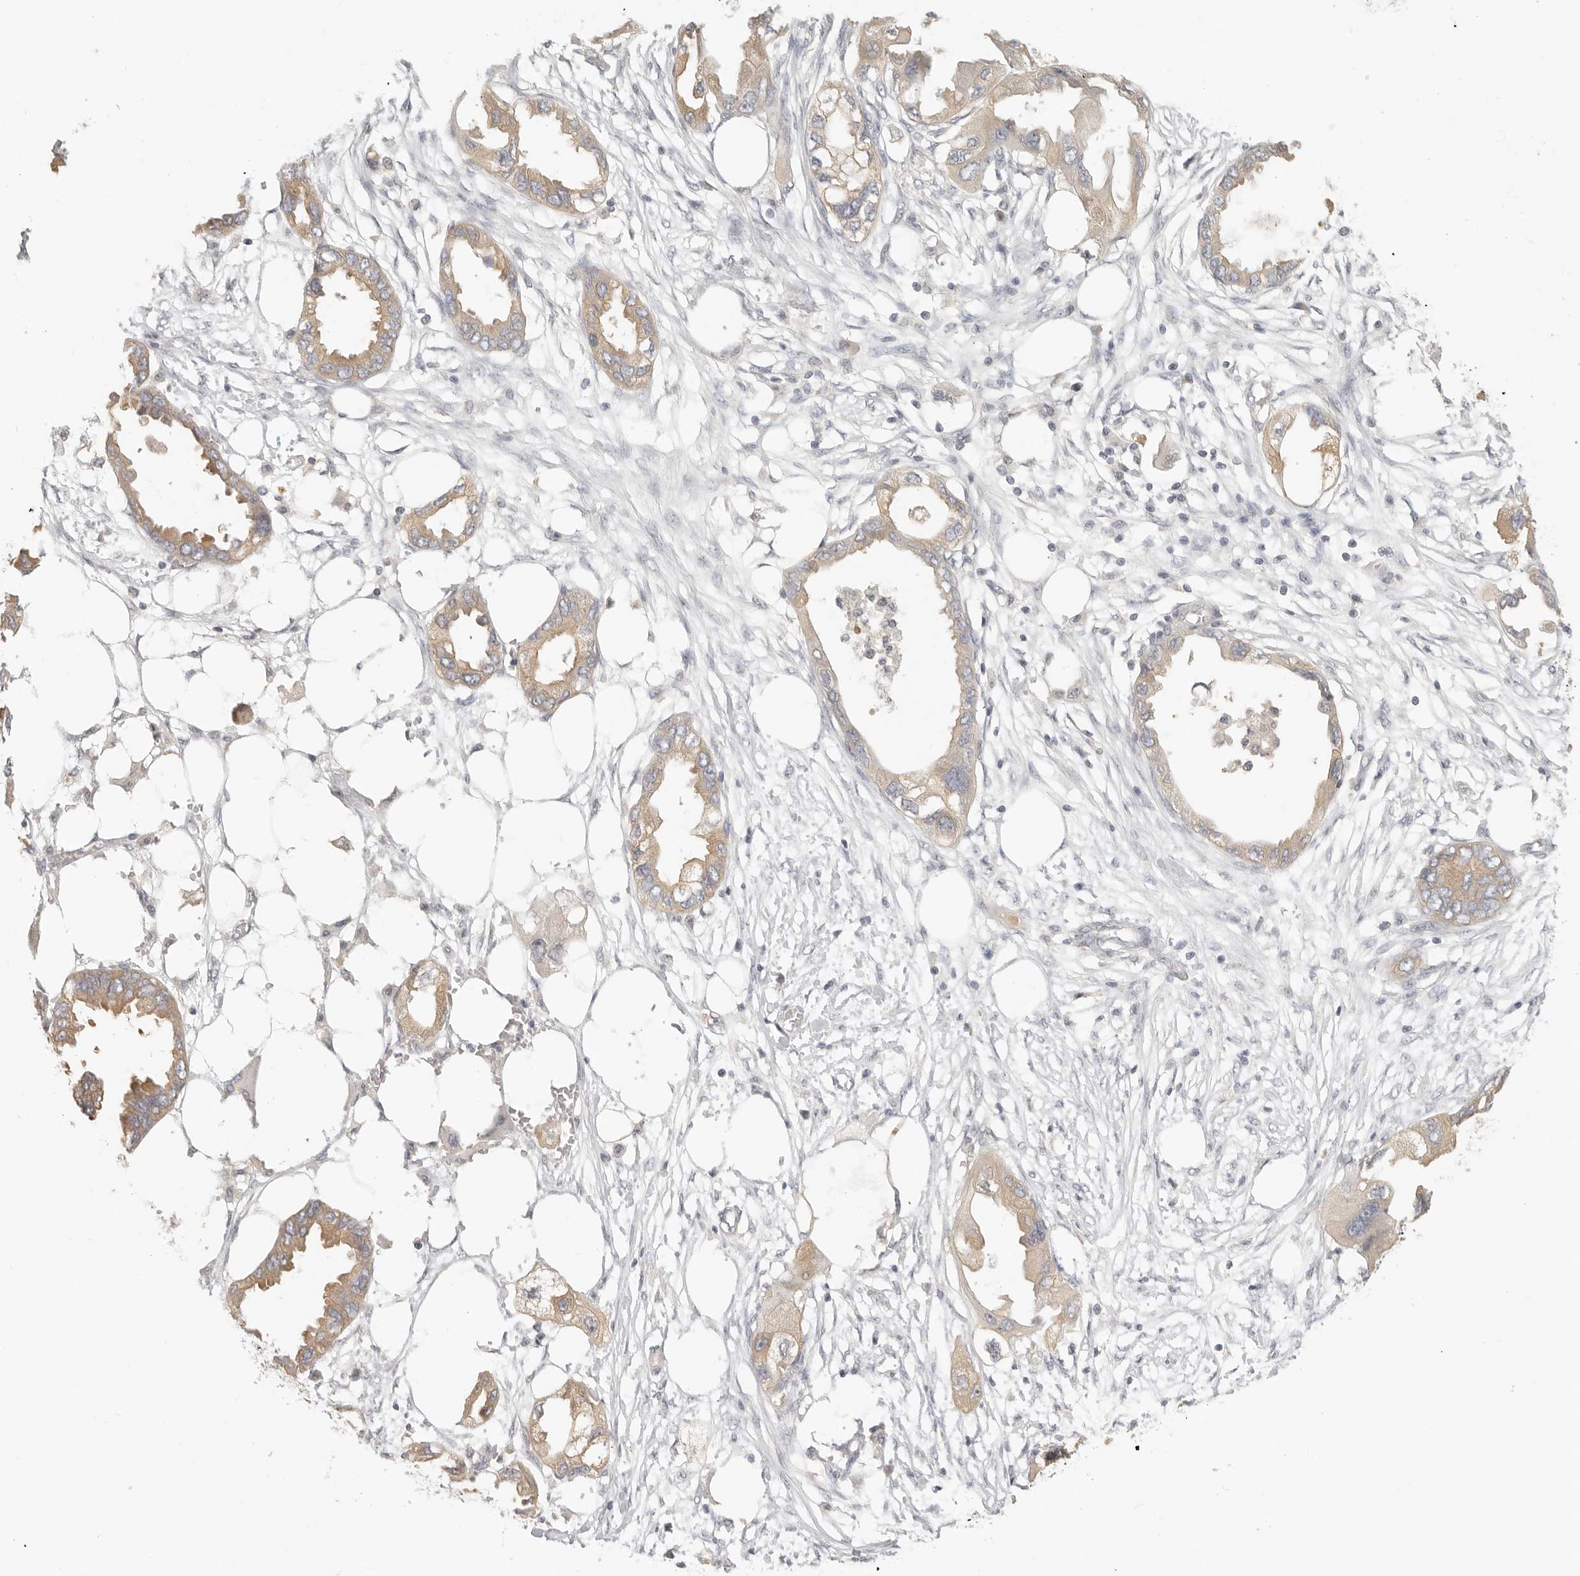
{"staining": {"intensity": "moderate", "quantity": ">75%", "location": "cytoplasmic/membranous"}, "tissue": "endometrial cancer", "cell_type": "Tumor cells", "image_type": "cancer", "snomed": [{"axis": "morphology", "description": "Adenocarcinoma, NOS"}, {"axis": "morphology", "description": "Adenocarcinoma, metastatic, NOS"}, {"axis": "topography", "description": "Adipose tissue"}, {"axis": "topography", "description": "Endometrium"}], "caption": "A high-resolution micrograph shows immunohistochemistry staining of adenocarcinoma (endometrial), which displays moderate cytoplasmic/membranous staining in about >75% of tumor cells.", "gene": "AHDC1", "patient": {"sex": "female", "age": 67}}